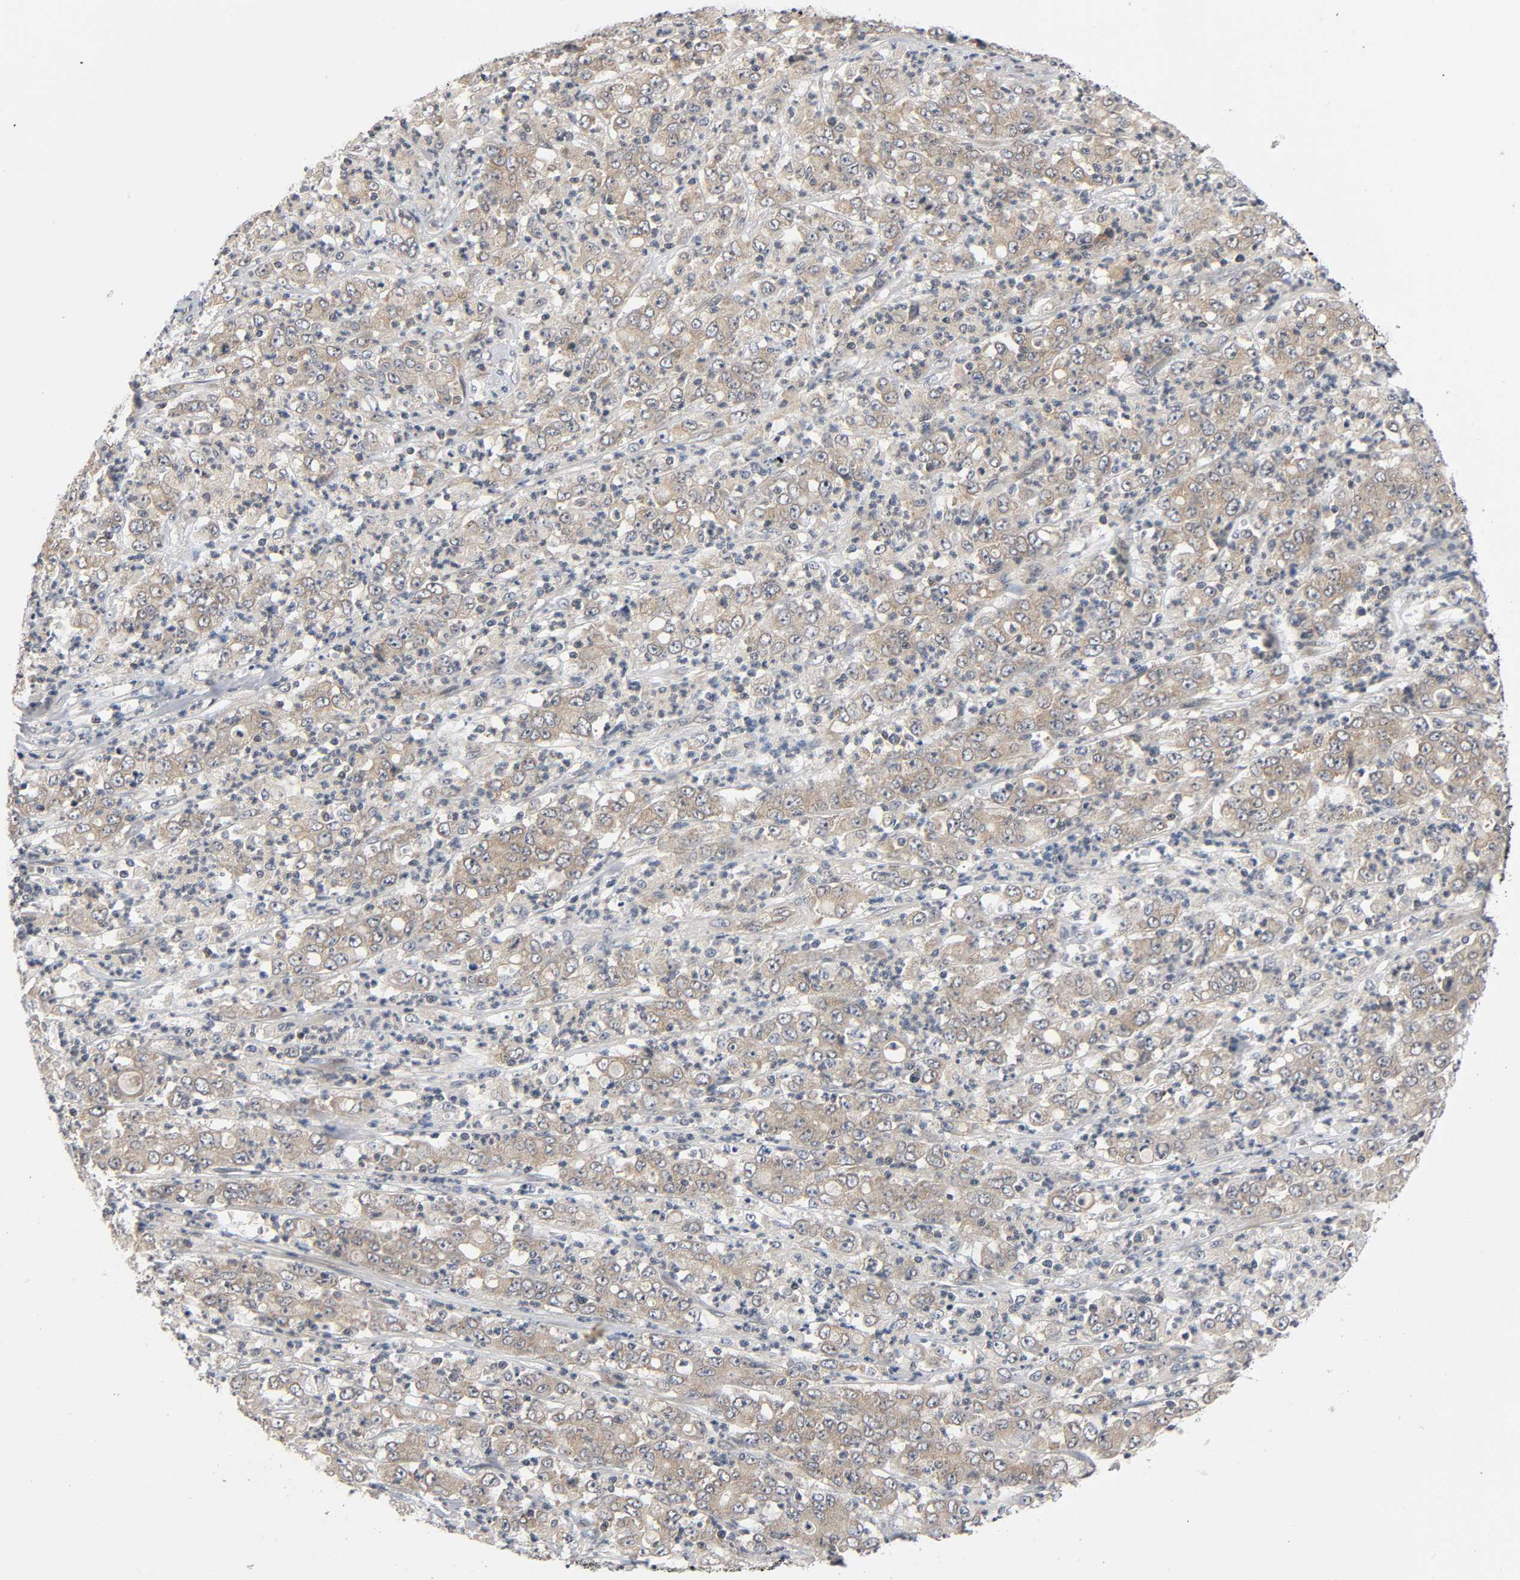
{"staining": {"intensity": "weak", "quantity": ">75%", "location": "cytoplasmic/membranous"}, "tissue": "stomach cancer", "cell_type": "Tumor cells", "image_type": "cancer", "snomed": [{"axis": "morphology", "description": "Adenocarcinoma, NOS"}, {"axis": "topography", "description": "Stomach, lower"}], "caption": "Immunohistochemical staining of human stomach adenocarcinoma displays low levels of weak cytoplasmic/membranous protein staining in approximately >75% of tumor cells. (brown staining indicates protein expression, while blue staining denotes nuclei).", "gene": "MAPK8", "patient": {"sex": "female", "age": 71}}